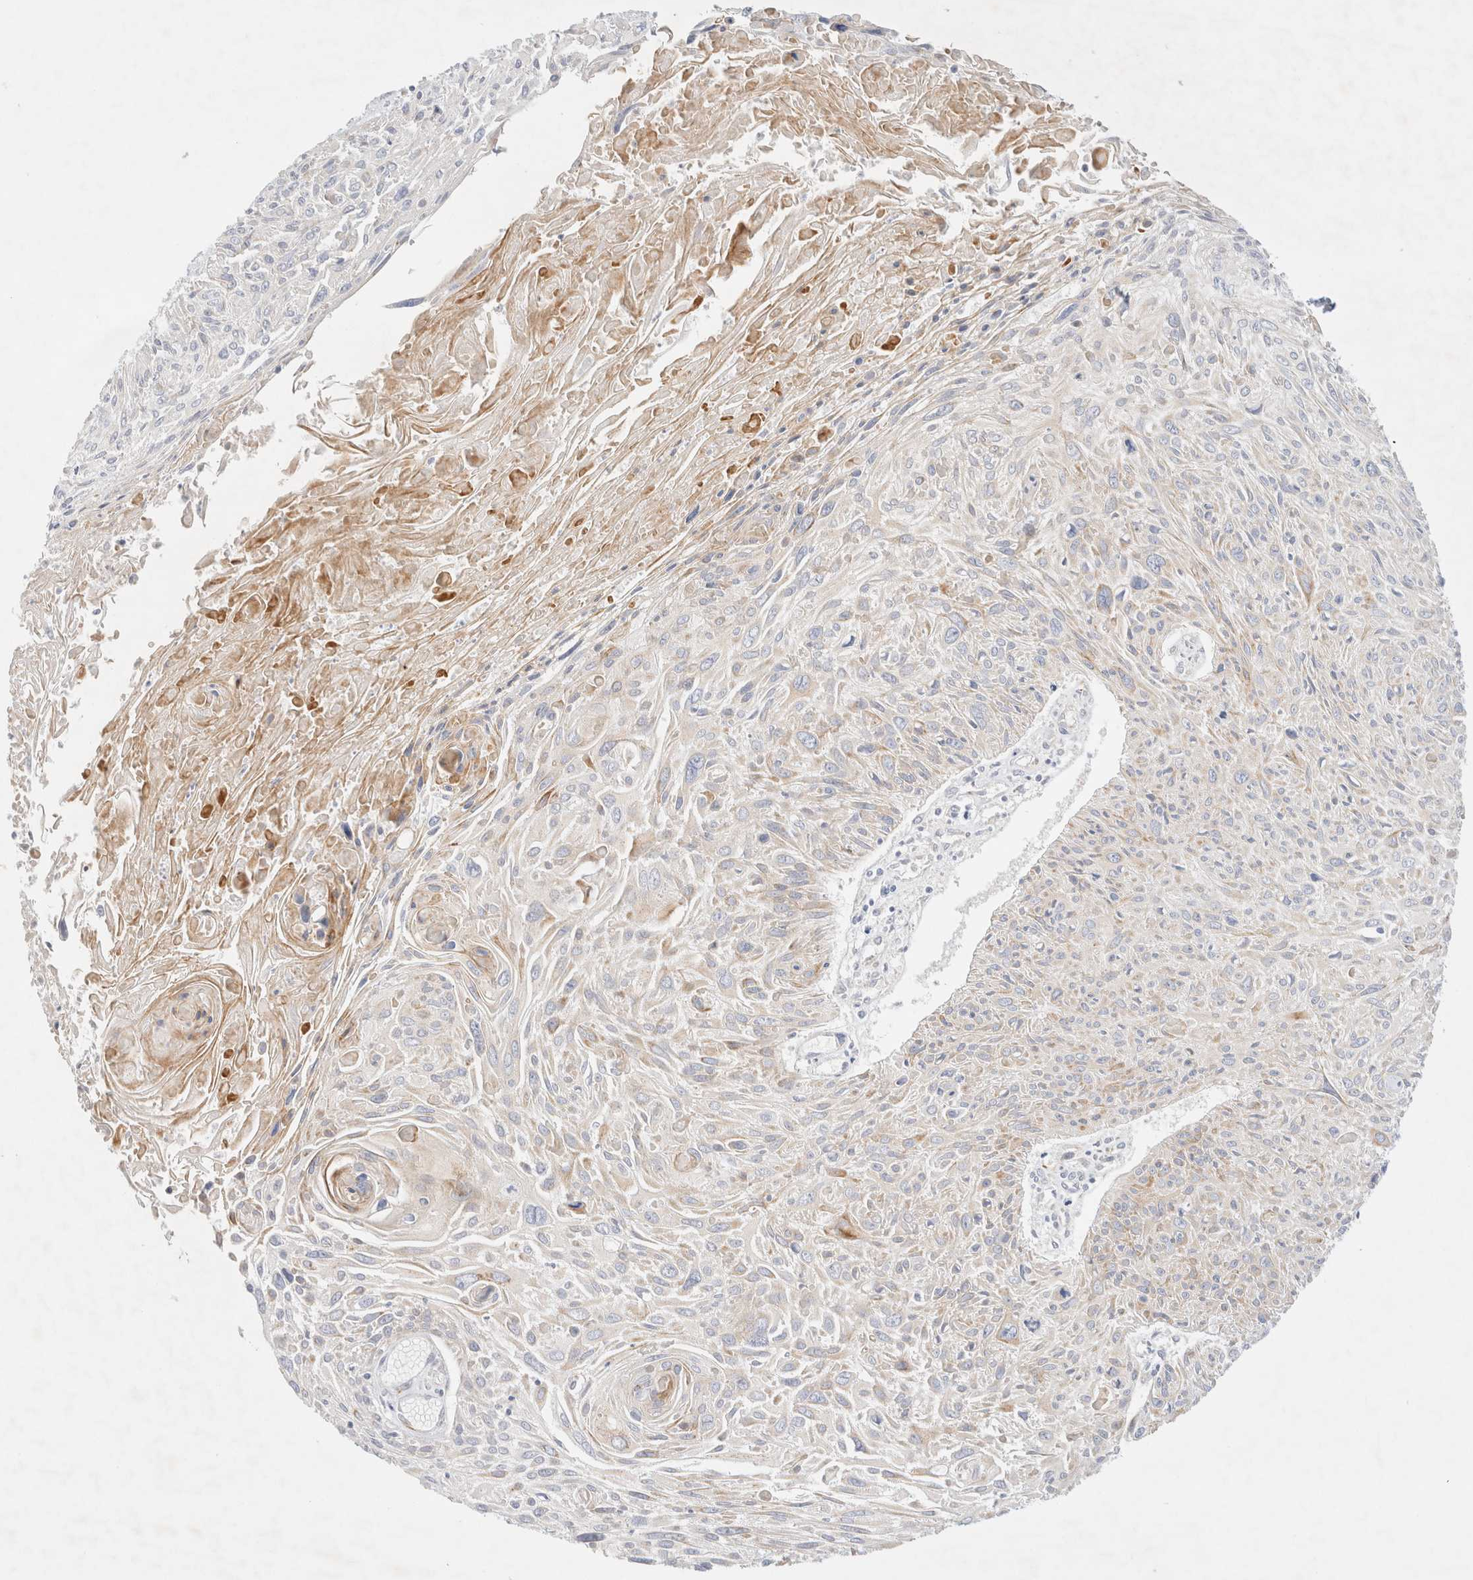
{"staining": {"intensity": "weak", "quantity": "<25%", "location": "cytoplasmic/membranous"}, "tissue": "cervical cancer", "cell_type": "Tumor cells", "image_type": "cancer", "snomed": [{"axis": "morphology", "description": "Squamous cell carcinoma, NOS"}, {"axis": "topography", "description": "Cervix"}], "caption": "The image shows no staining of tumor cells in cervical cancer (squamous cell carcinoma).", "gene": "SLC25A48", "patient": {"sex": "female", "age": 51}}